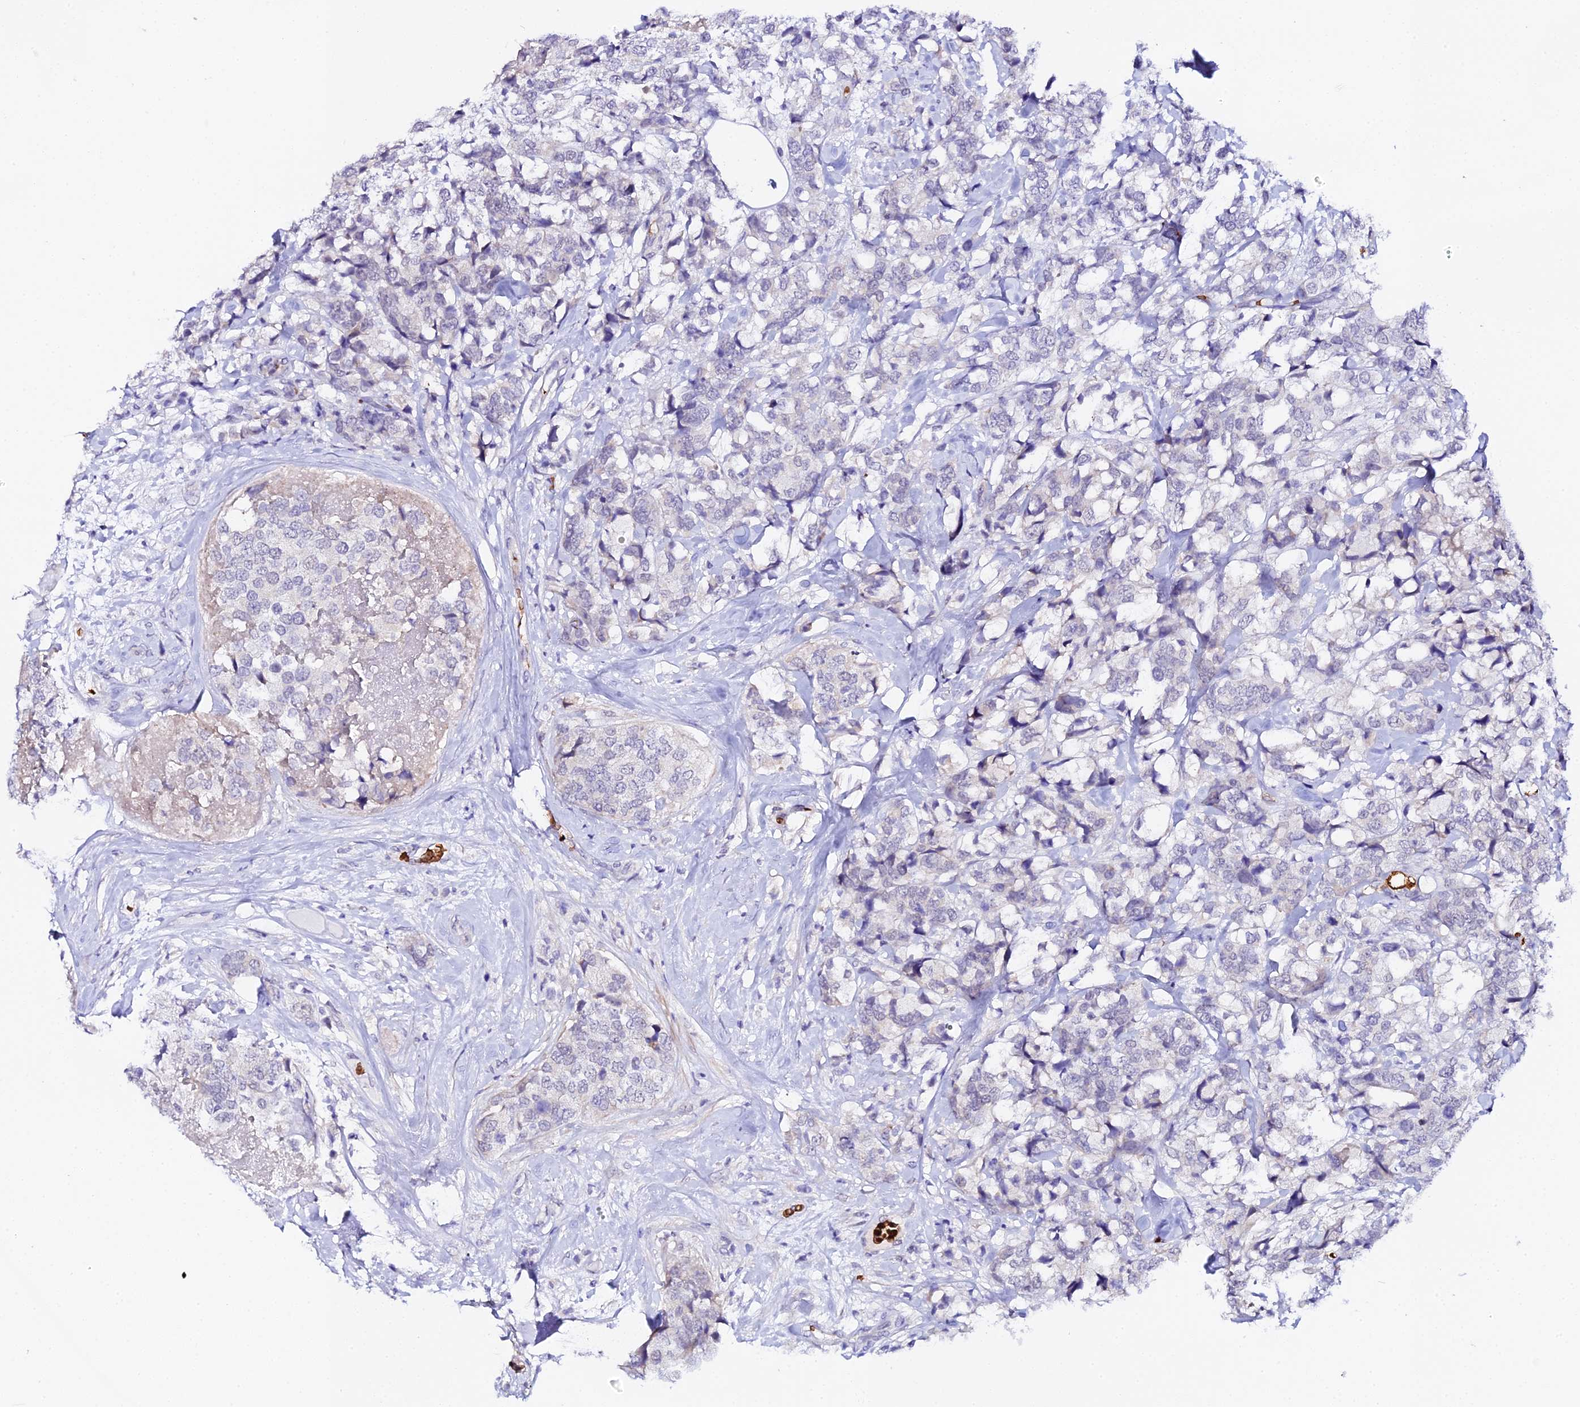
{"staining": {"intensity": "negative", "quantity": "none", "location": "none"}, "tissue": "breast cancer", "cell_type": "Tumor cells", "image_type": "cancer", "snomed": [{"axis": "morphology", "description": "Lobular carcinoma"}, {"axis": "topography", "description": "Breast"}], "caption": "Tumor cells show no significant protein staining in breast cancer (lobular carcinoma). The staining was performed using DAB to visualize the protein expression in brown, while the nuclei were stained in blue with hematoxylin (Magnification: 20x).", "gene": "CFAP45", "patient": {"sex": "female", "age": 59}}